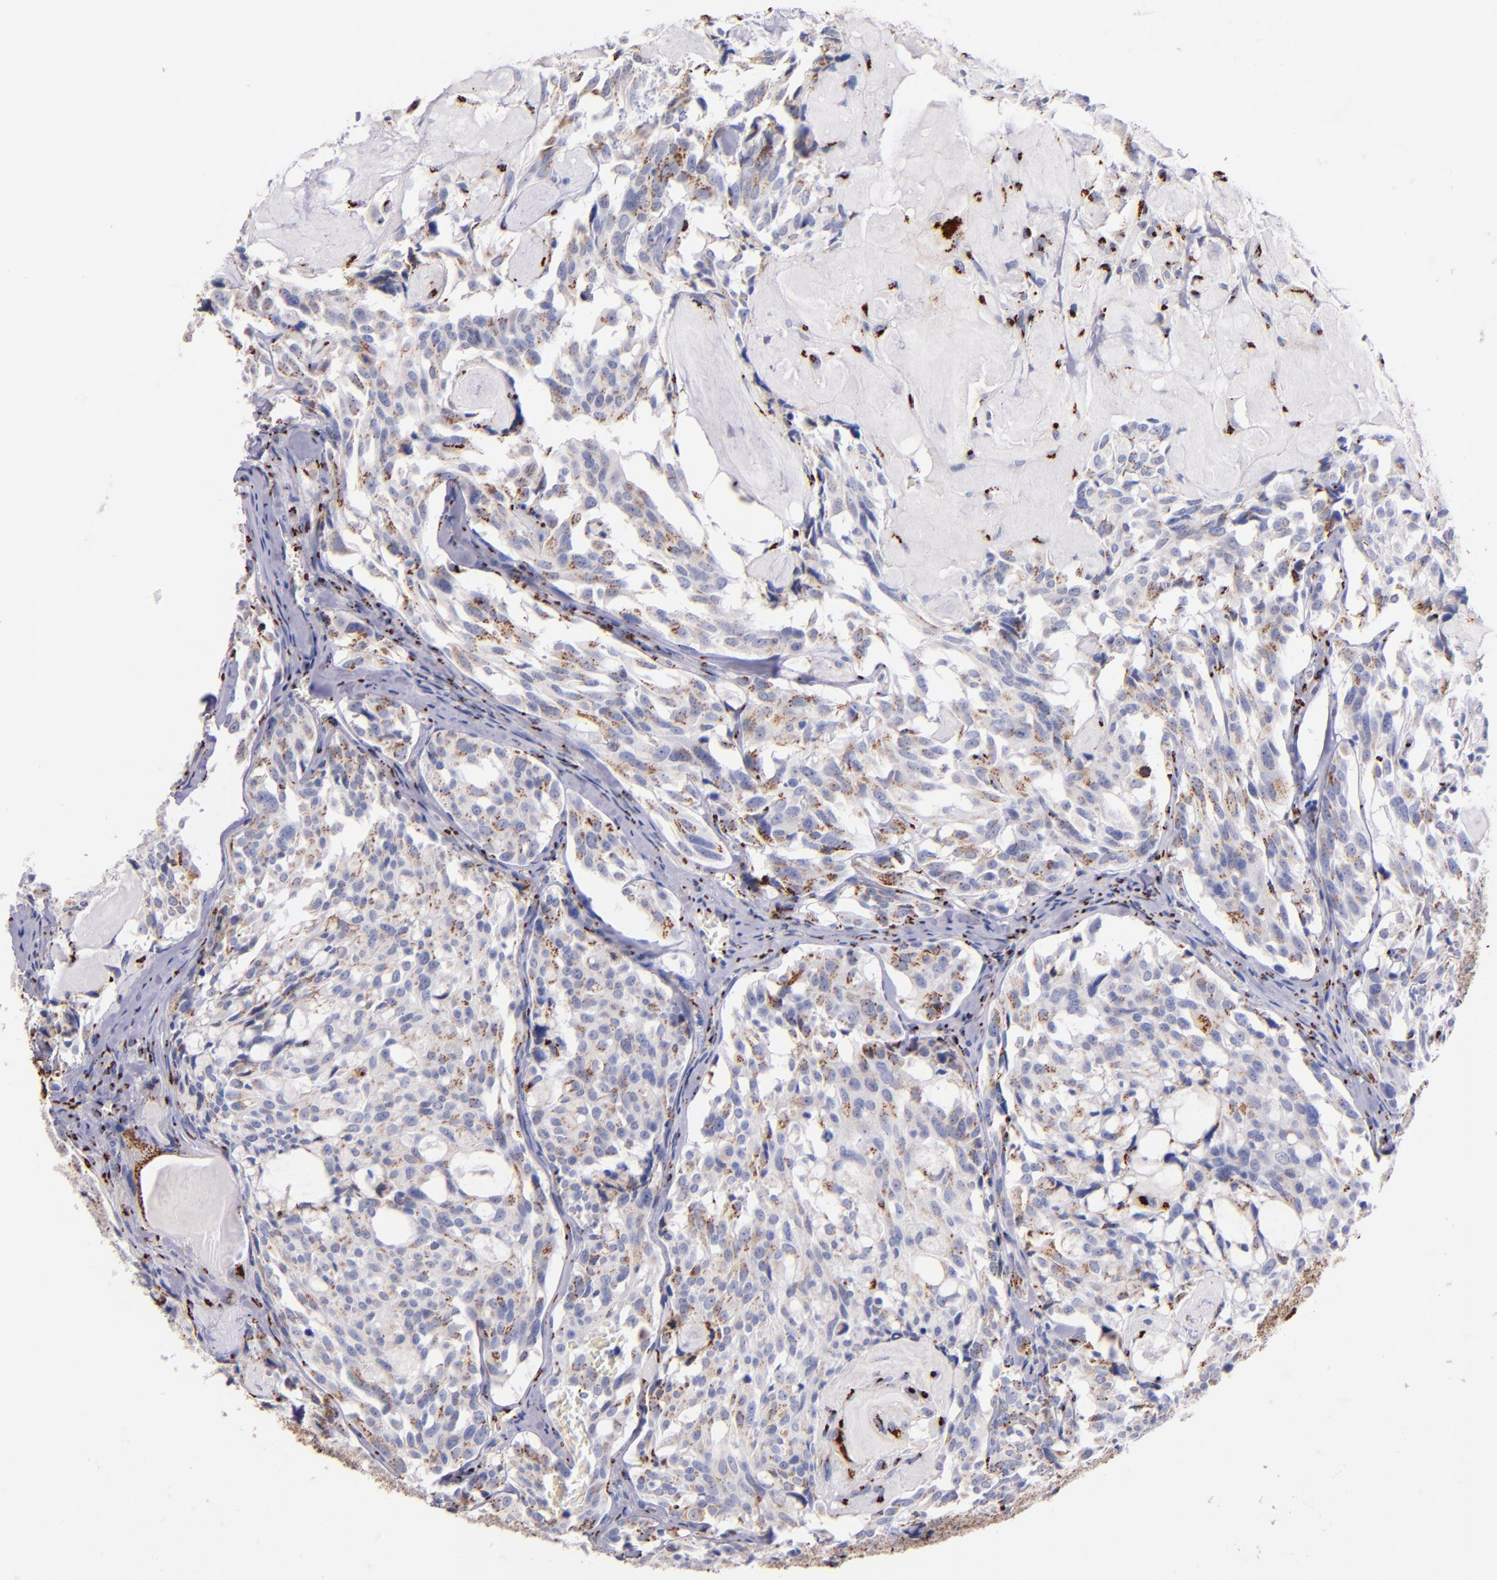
{"staining": {"intensity": "moderate", "quantity": "25%-75%", "location": "cytoplasmic/membranous"}, "tissue": "thyroid cancer", "cell_type": "Tumor cells", "image_type": "cancer", "snomed": [{"axis": "morphology", "description": "Carcinoma, NOS"}, {"axis": "morphology", "description": "Carcinoid, malignant, NOS"}, {"axis": "topography", "description": "Thyroid gland"}], "caption": "An immunohistochemistry image of tumor tissue is shown. Protein staining in brown highlights moderate cytoplasmic/membranous positivity in thyroid carcinoma within tumor cells.", "gene": "GOLIM4", "patient": {"sex": "male", "age": 33}}